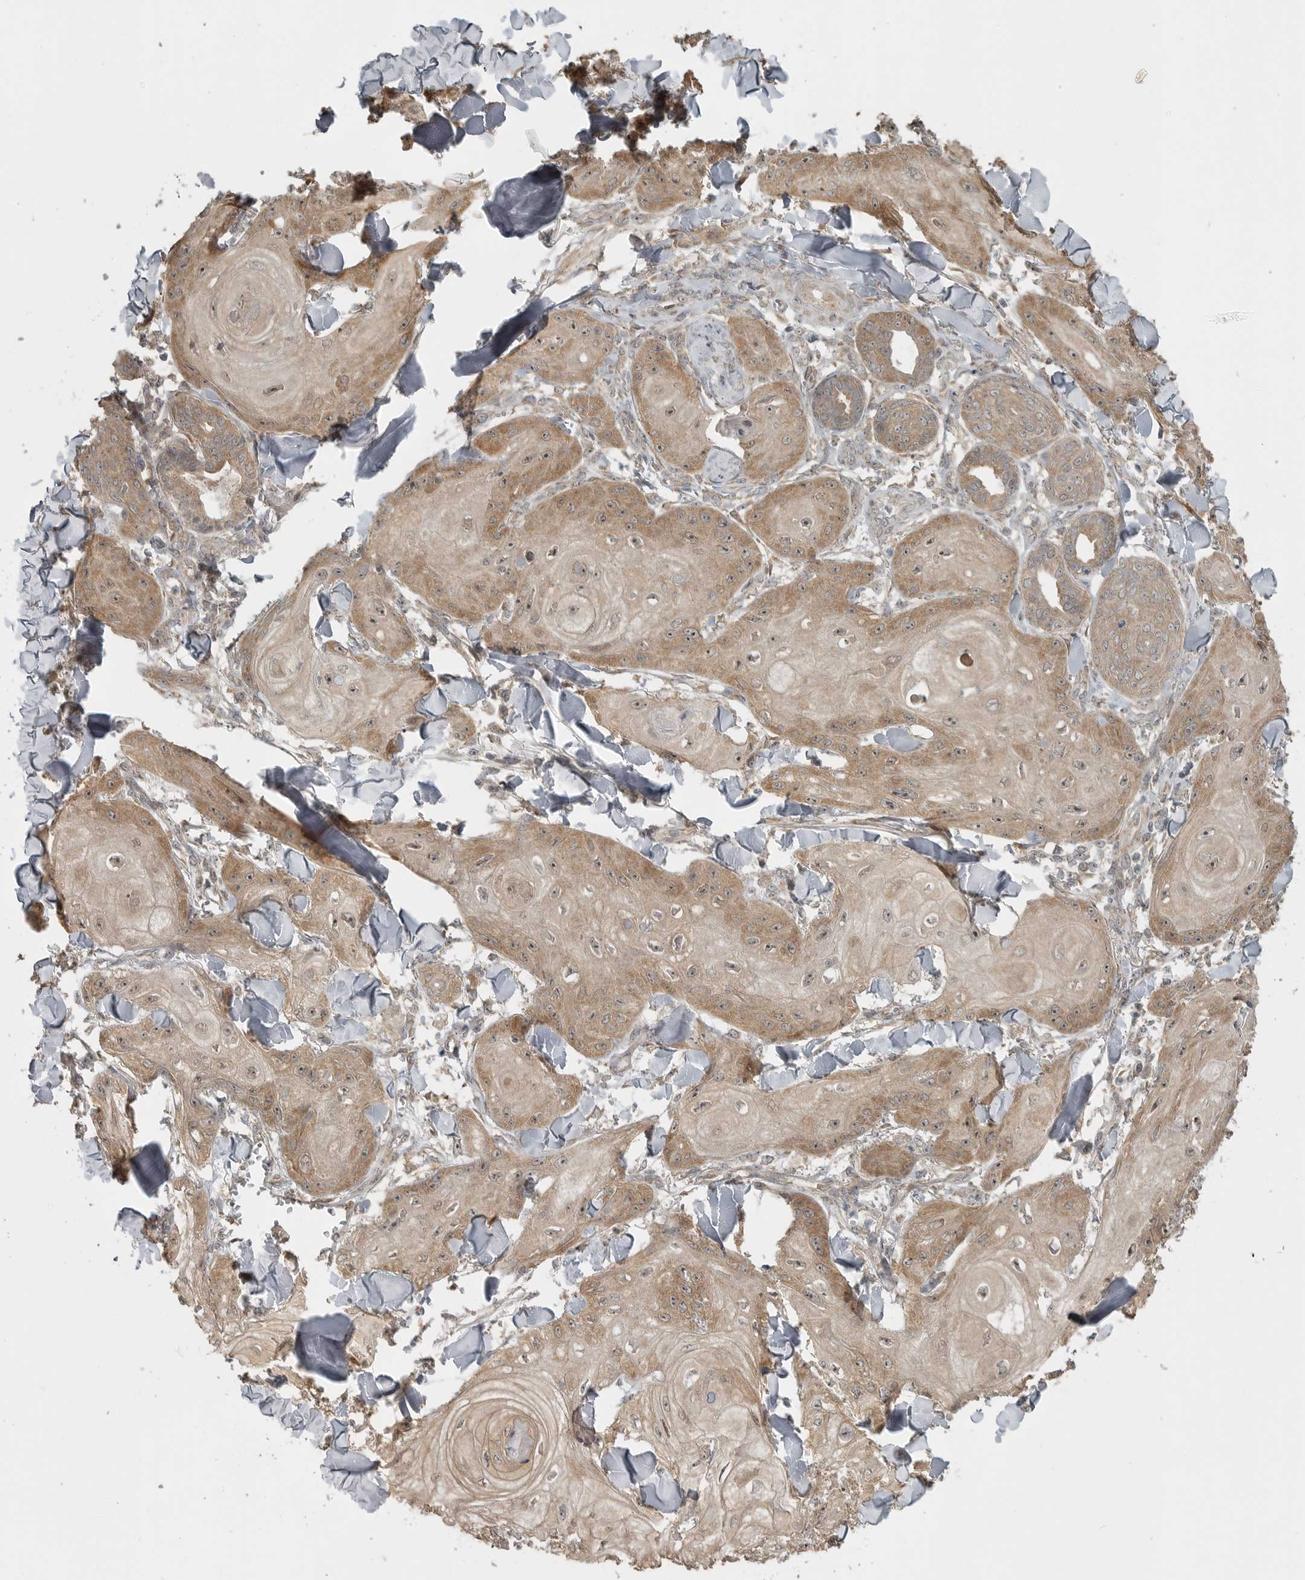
{"staining": {"intensity": "moderate", "quantity": "25%-75%", "location": "cytoplasmic/membranous,nuclear"}, "tissue": "skin cancer", "cell_type": "Tumor cells", "image_type": "cancer", "snomed": [{"axis": "morphology", "description": "Squamous cell carcinoma, NOS"}, {"axis": "topography", "description": "Skin"}], "caption": "An immunohistochemistry (IHC) photomicrograph of neoplastic tissue is shown. Protein staining in brown highlights moderate cytoplasmic/membranous and nuclear positivity in skin cancer within tumor cells. (Brightfield microscopy of DAB IHC at high magnification).", "gene": "LLGL1", "patient": {"sex": "male", "age": 74}}